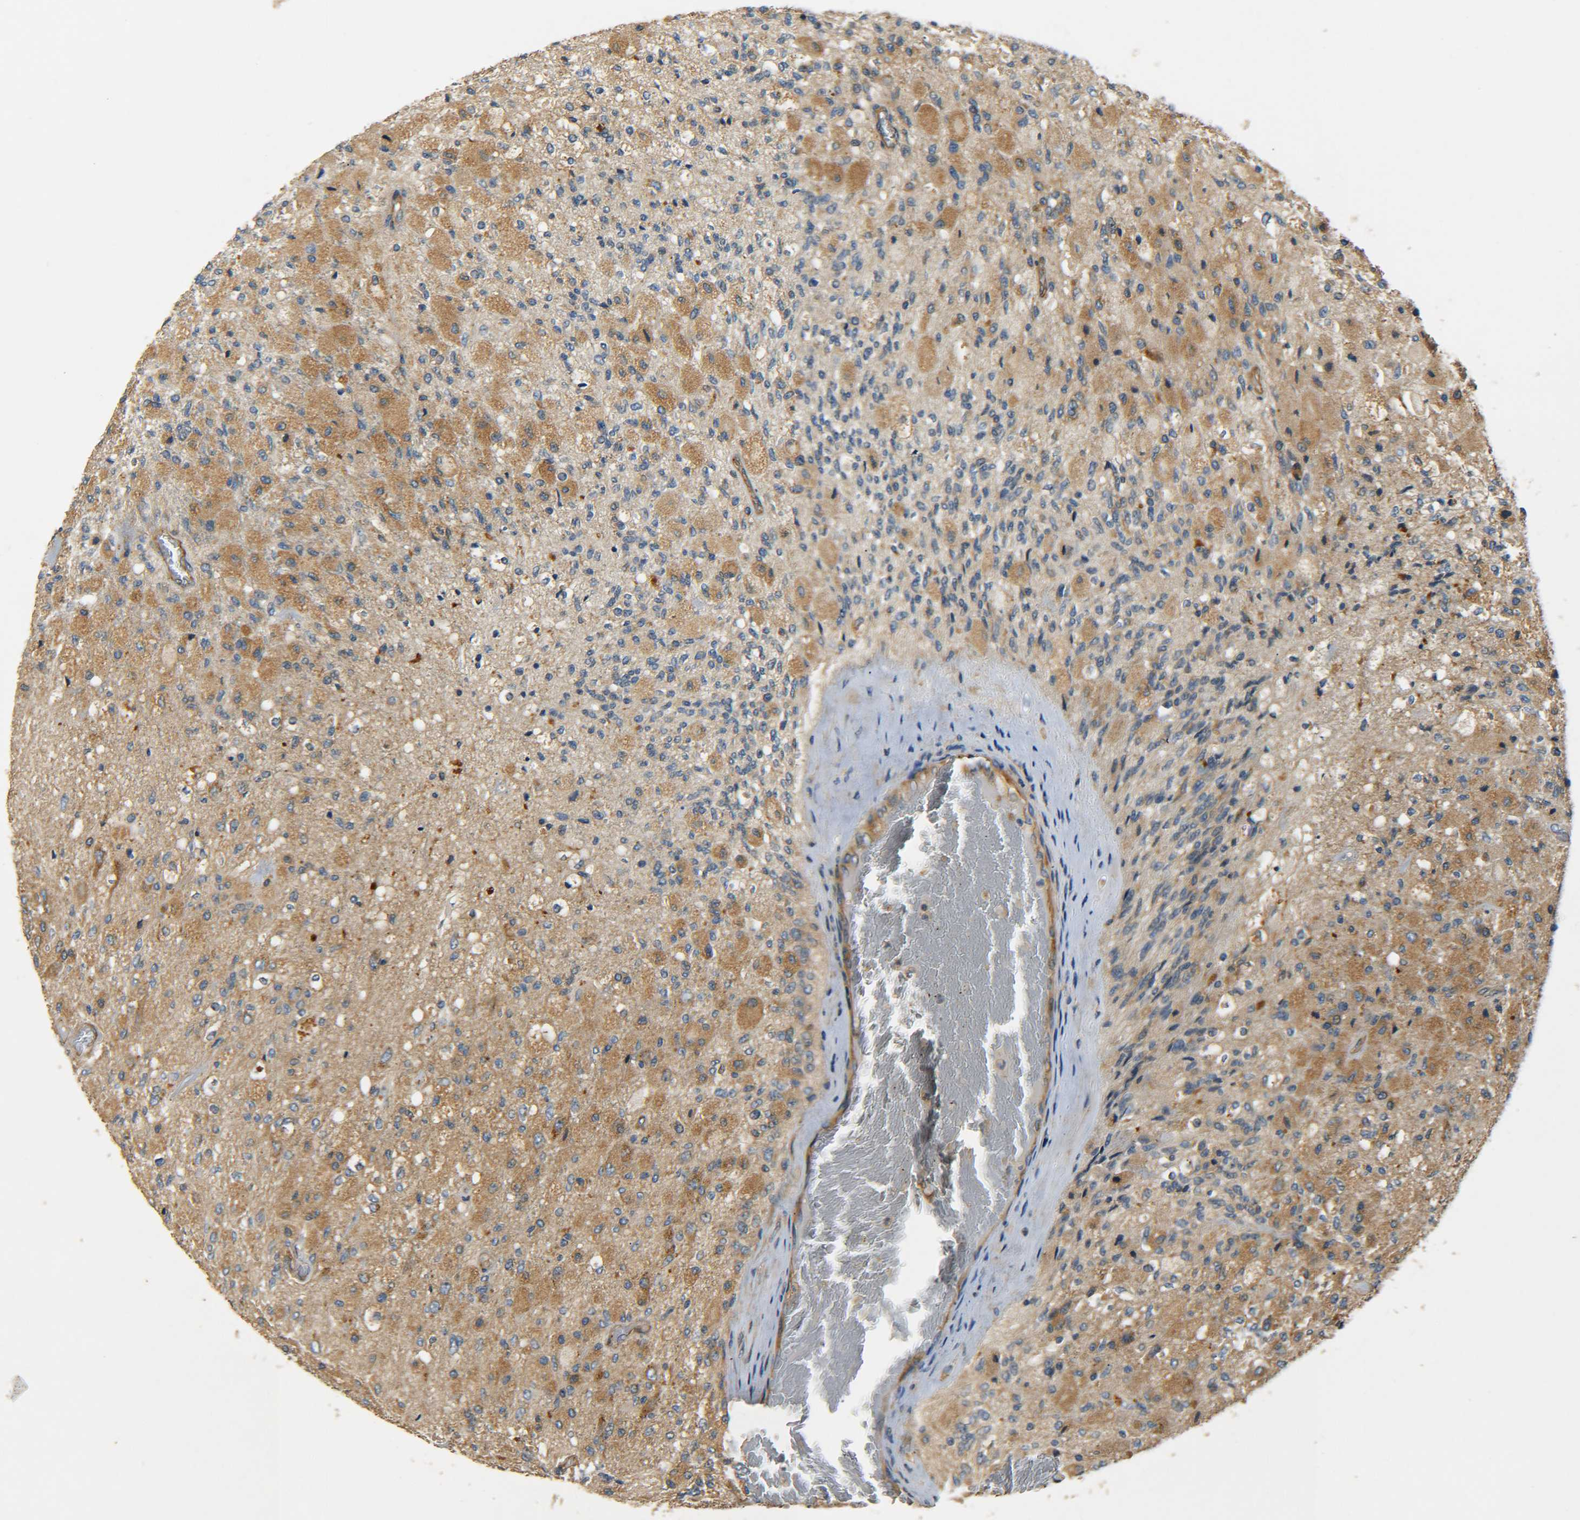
{"staining": {"intensity": "moderate", "quantity": ">75%", "location": "cytoplasmic/membranous"}, "tissue": "glioma", "cell_type": "Tumor cells", "image_type": "cancer", "snomed": [{"axis": "morphology", "description": "Normal tissue, NOS"}, {"axis": "morphology", "description": "Glioma, malignant, High grade"}, {"axis": "topography", "description": "Cerebral cortex"}], "caption": "DAB (3,3'-diaminobenzidine) immunohistochemical staining of glioma shows moderate cytoplasmic/membranous protein staining in approximately >75% of tumor cells.", "gene": "LRCH3", "patient": {"sex": "male", "age": 77}}